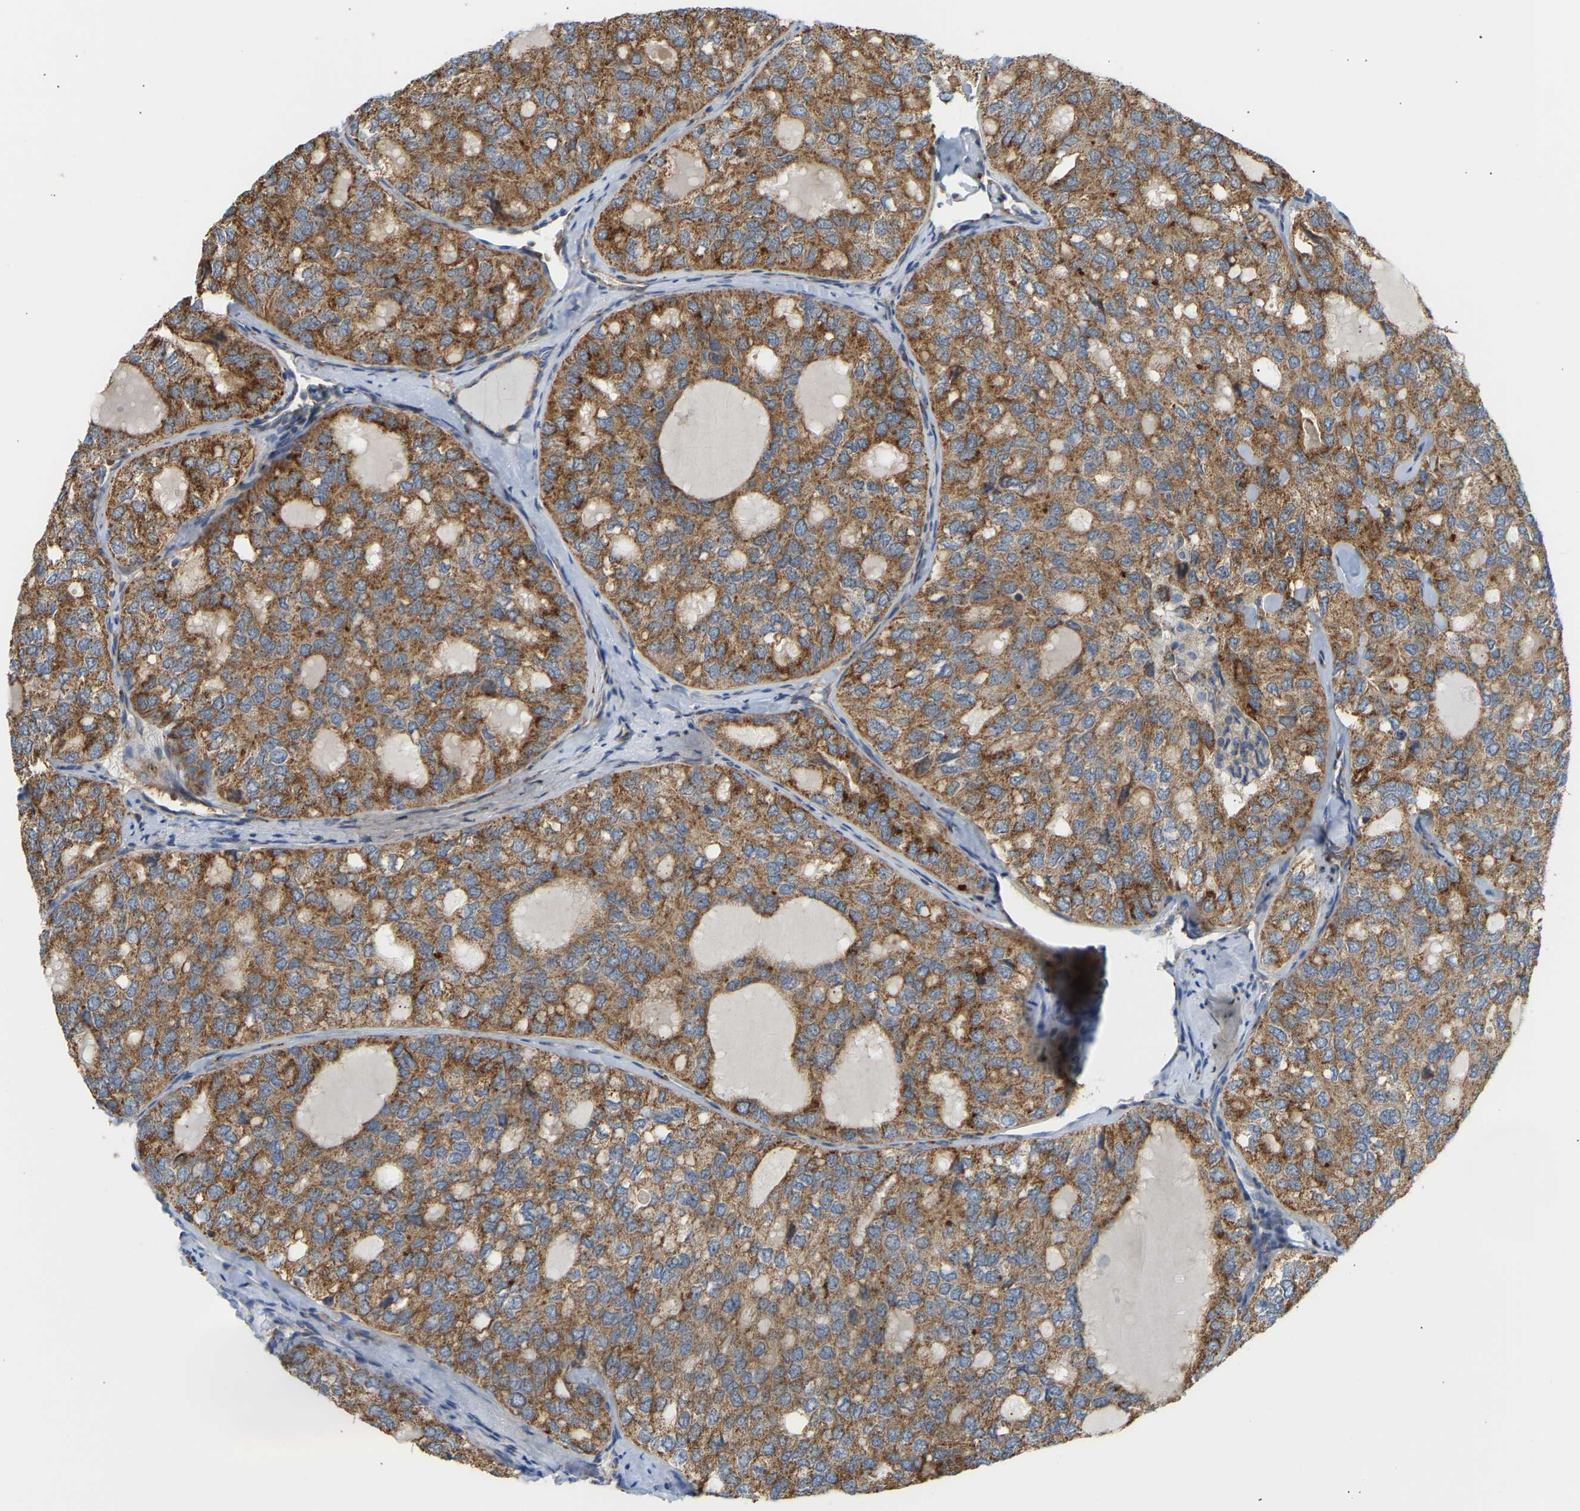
{"staining": {"intensity": "moderate", "quantity": ">75%", "location": "cytoplasmic/membranous"}, "tissue": "thyroid cancer", "cell_type": "Tumor cells", "image_type": "cancer", "snomed": [{"axis": "morphology", "description": "Follicular adenoma carcinoma, NOS"}, {"axis": "topography", "description": "Thyroid gland"}], "caption": "High-magnification brightfield microscopy of thyroid cancer (follicular adenoma carcinoma) stained with DAB (brown) and counterstained with hematoxylin (blue). tumor cells exhibit moderate cytoplasmic/membranous positivity is identified in about>75% of cells.", "gene": "YIPF2", "patient": {"sex": "male", "age": 75}}